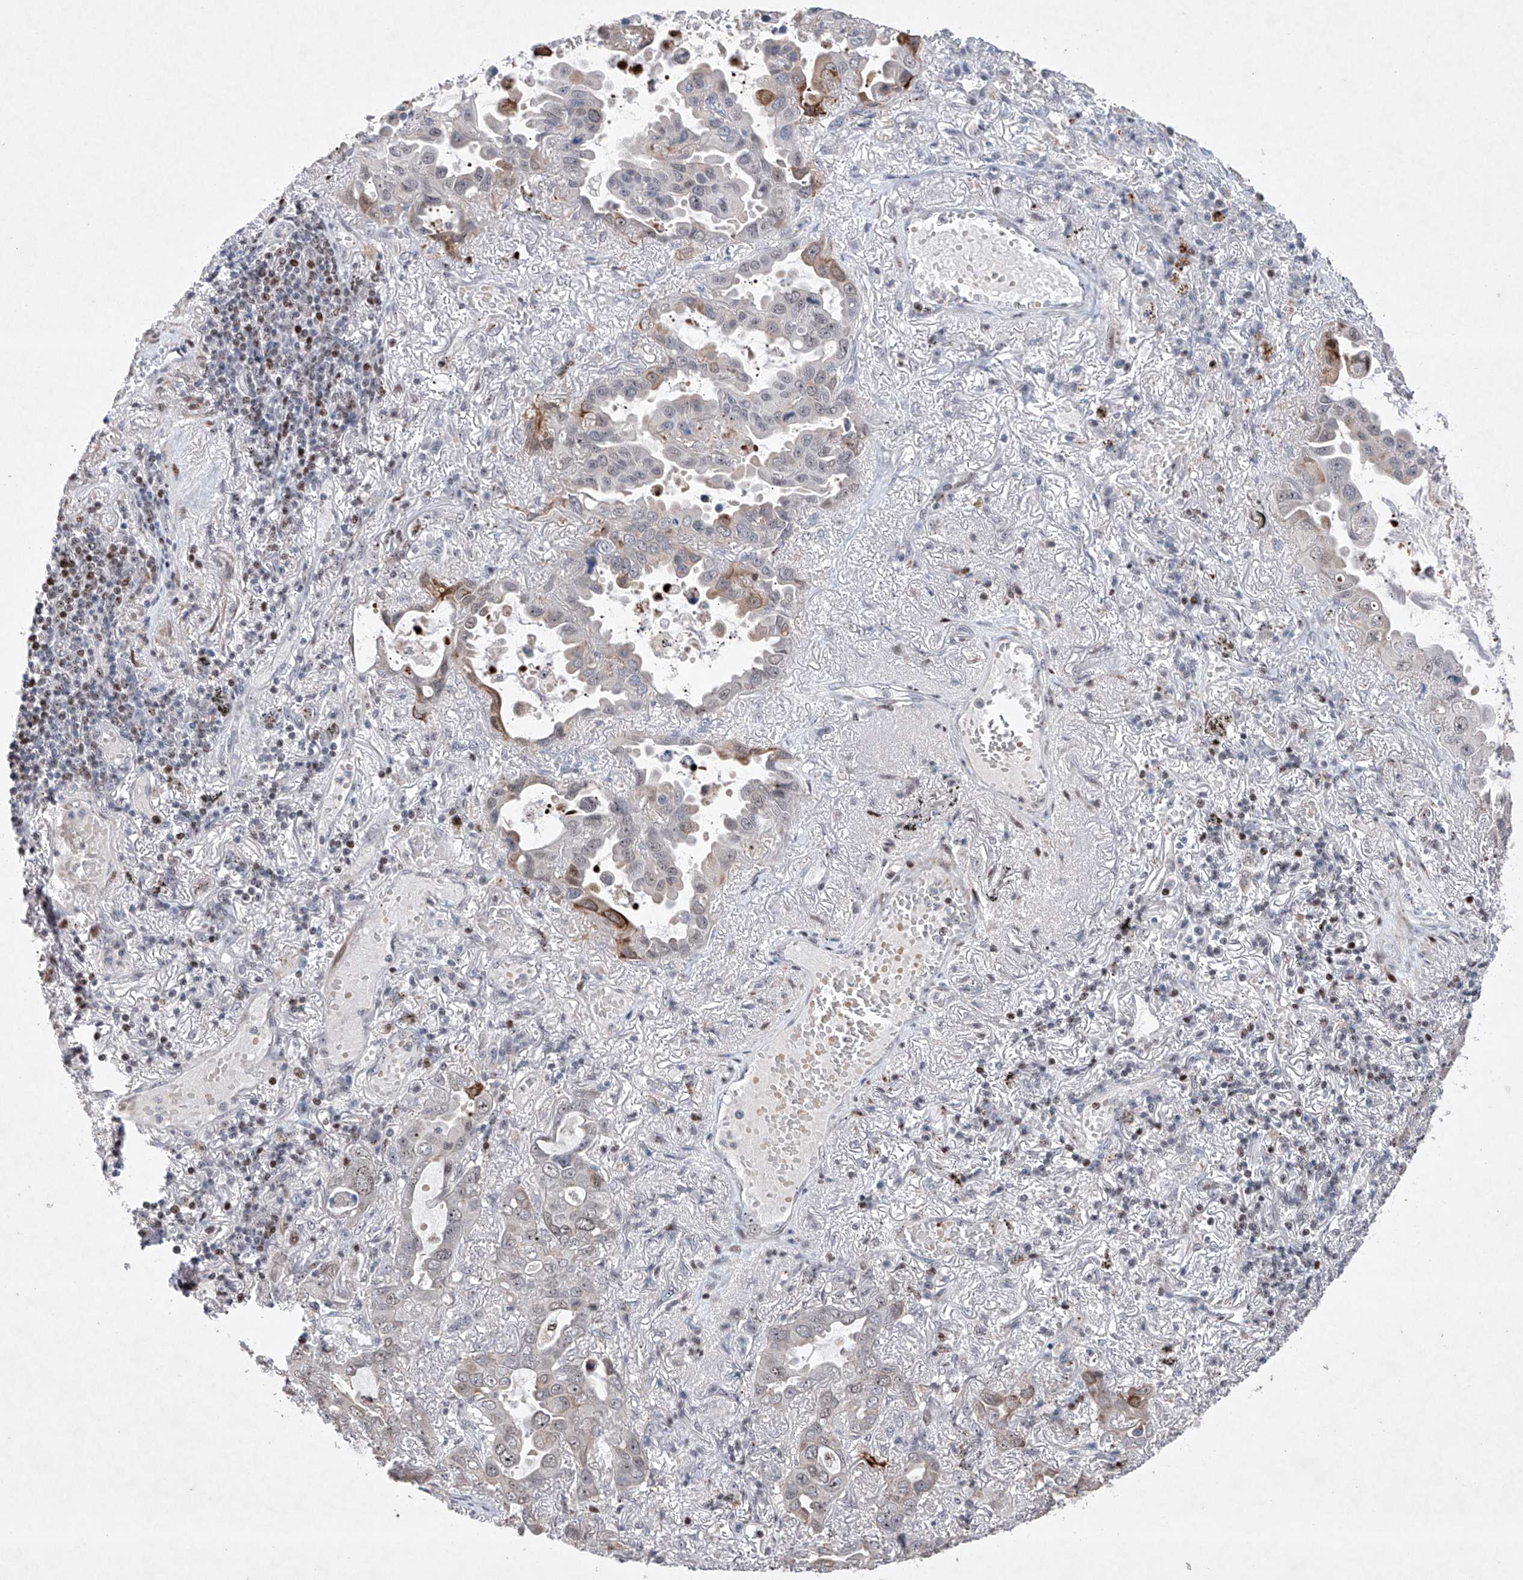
{"staining": {"intensity": "weak", "quantity": "<25%", "location": "cytoplasmic/membranous"}, "tissue": "lung cancer", "cell_type": "Tumor cells", "image_type": "cancer", "snomed": [{"axis": "morphology", "description": "Adenocarcinoma, NOS"}, {"axis": "topography", "description": "Lung"}], "caption": "DAB (3,3'-diaminobenzidine) immunohistochemical staining of lung adenocarcinoma reveals no significant positivity in tumor cells. (Immunohistochemistry, brightfield microscopy, high magnification).", "gene": "AFG1L", "patient": {"sex": "male", "age": 64}}